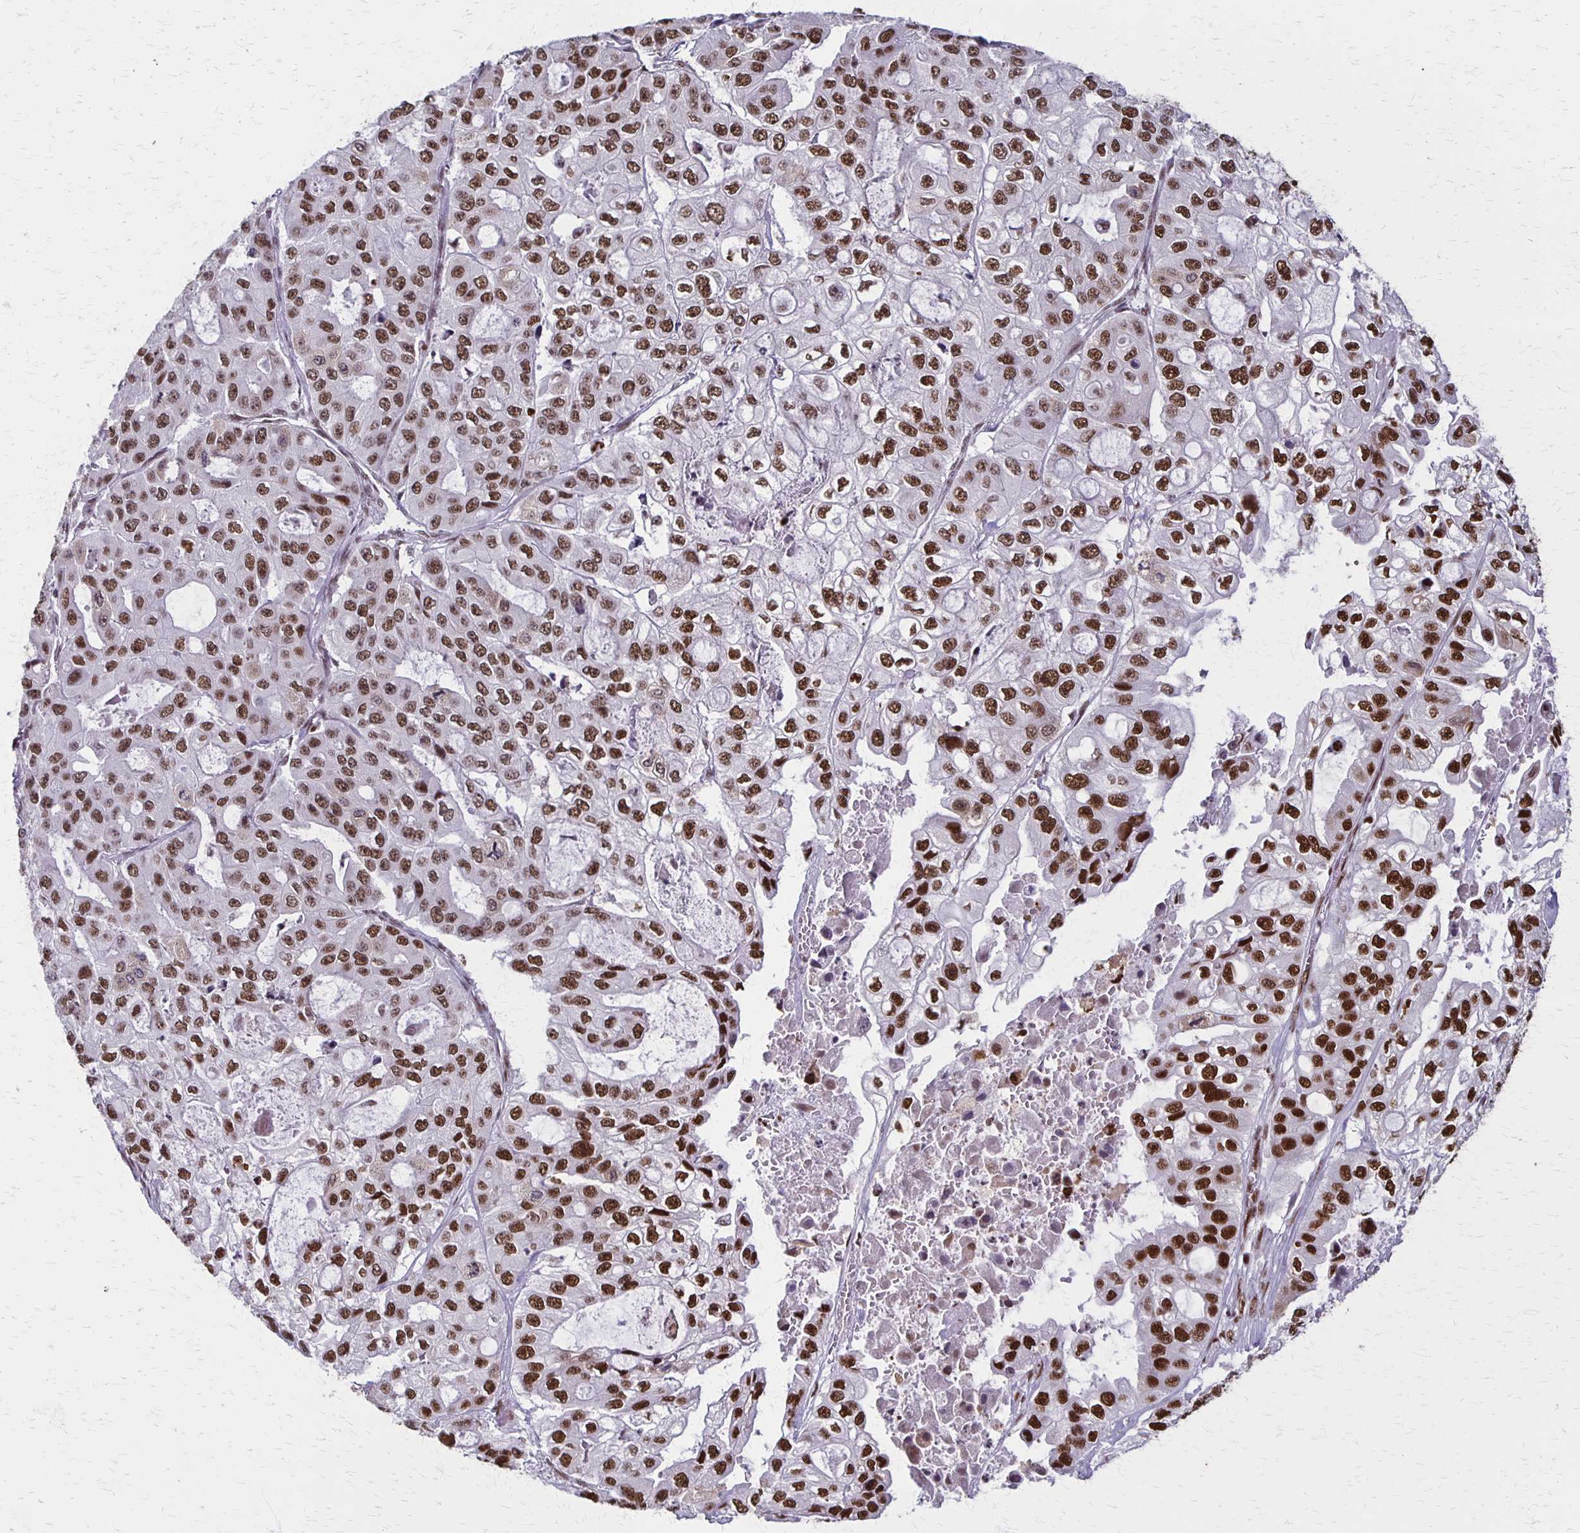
{"staining": {"intensity": "strong", "quantity": "25%-75%", "location": "nuclear"}, "tissue": "ovarian cancer", "cell_type": "Tumor cells", "image_type": "cancer", "snomed": [{"axis": "morphology", "description": "Cystadenocarcinoma, serous, NOS"}, {"axis": "topography", "description": "Ovary"}], "caption": "Tumor cells display high levels of strong nuclear staining in about 25%-75% of cells in human ovarian serous cystadenocarcinoma.", "gene": "XRCC6", "patient": {"sex": "female", "age": 56}}